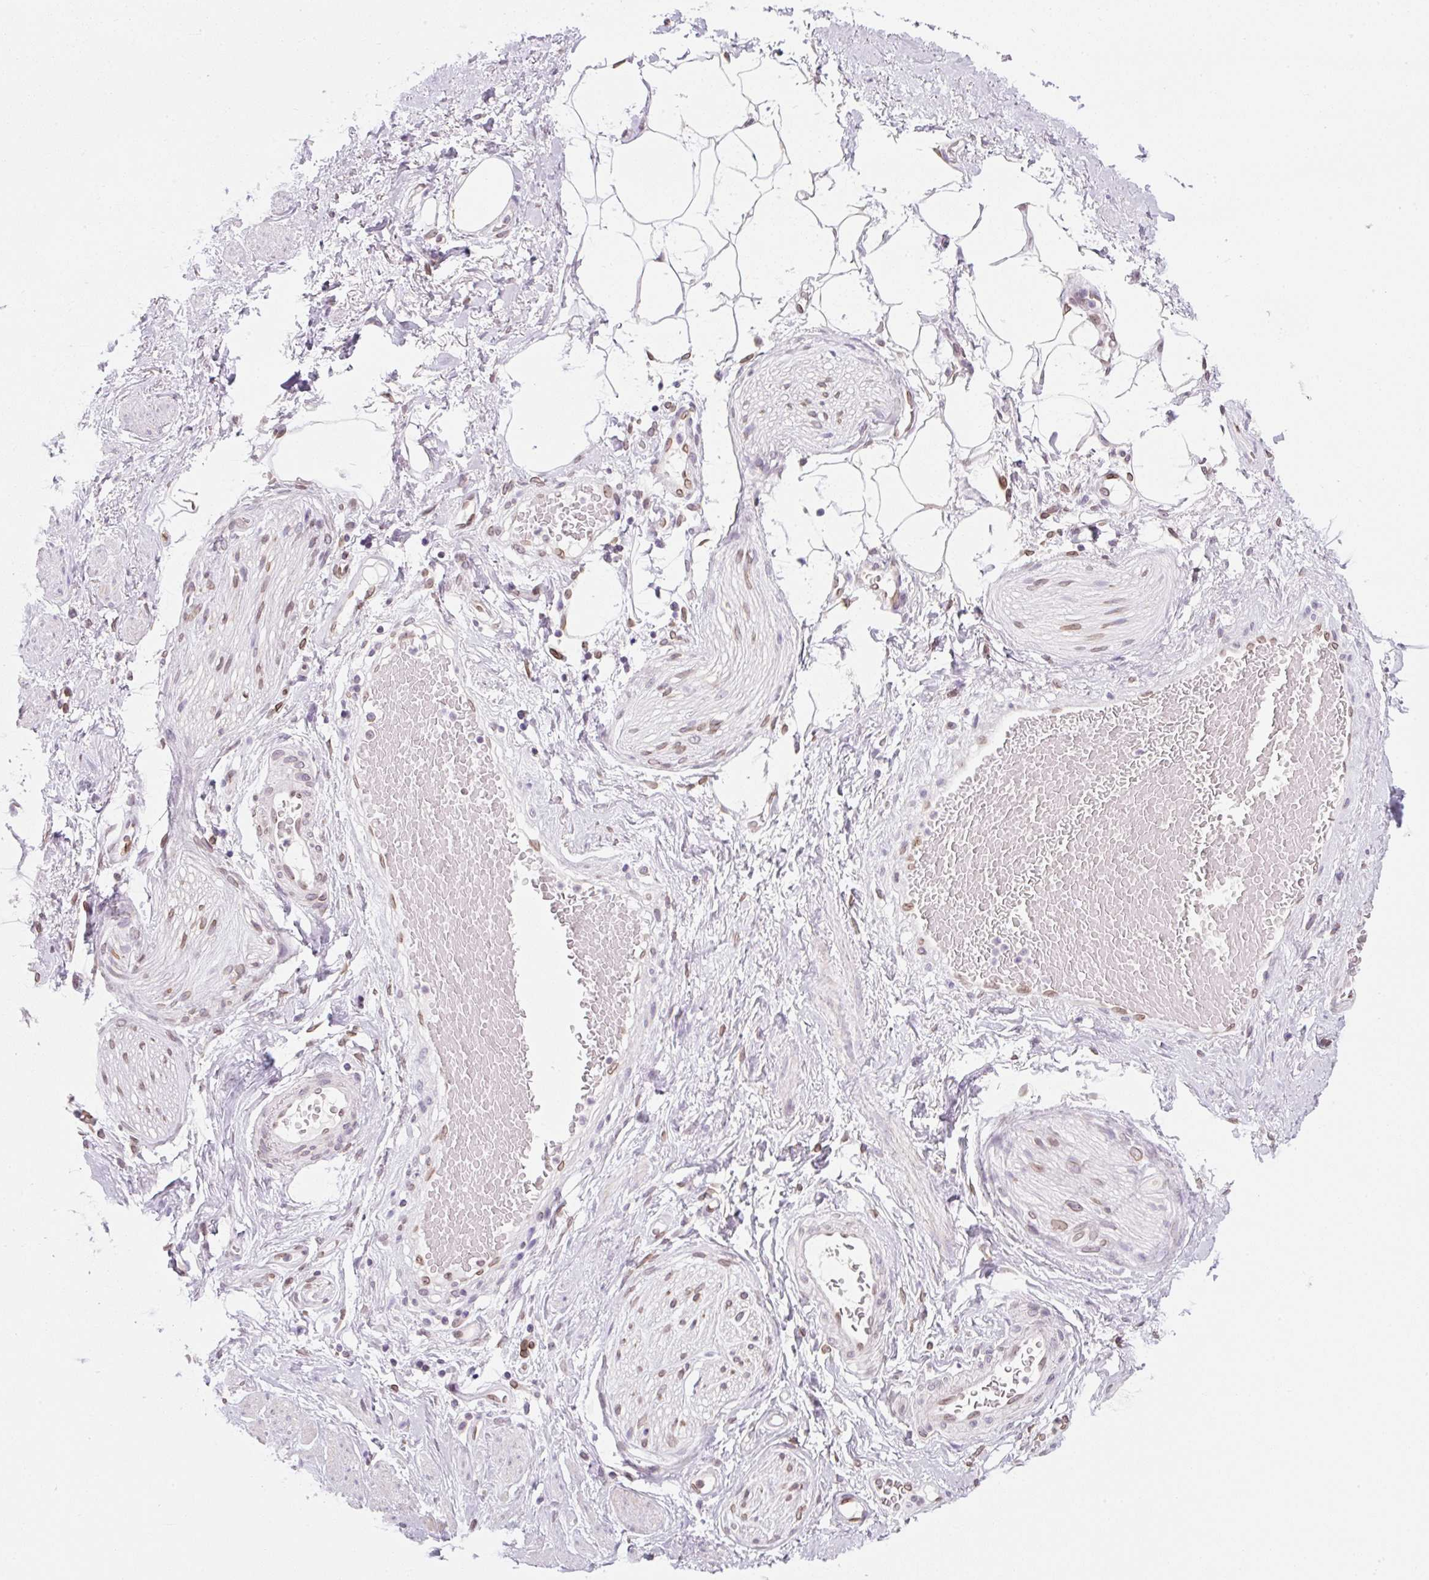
{"staining": {"intensity": "negative", "quantity": "none", "location": "none"}, "tissue": "adipose tissue", "cell_type": "Adipocytes", "image_type": "normal", "snomed": [{"axis": "morphology", "description": "Normal tissue, NOS"}, {"axis": "topography", "description": "Vagina"}, {"axis": "topography", "description": "Peripheral nerve tissue"}], "caption": "Immunohistochemistry (IHC) photomicrograph of normal adipose tissue: human adipose tissue stained with DAB (3,3'-diaminobenzidine) demonstrates no significant protein expression in adipocytes.", "gene": "SYNE3", "patient": {"sex": "female", "age": 71}}